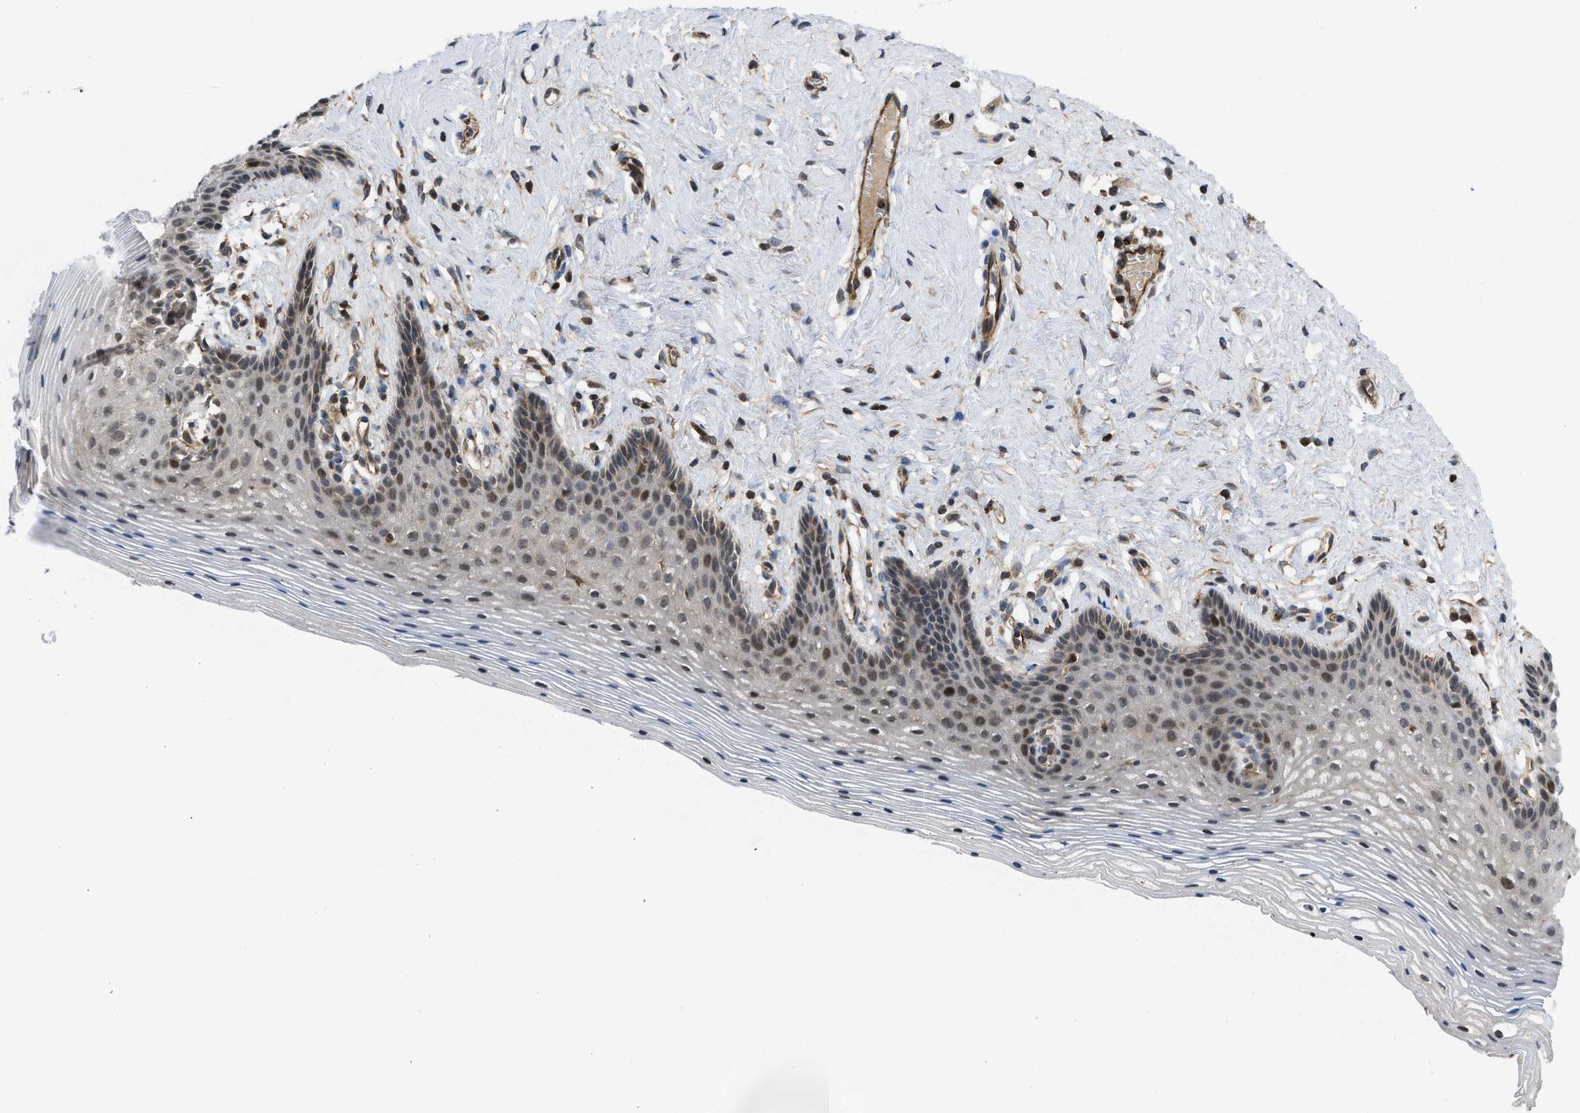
{"staining": {"intensity": "weak", "quantity": "25%-75%", "location": "nuclear"}, "tissue": "vagina", "cell_type": "Squamous epithelial cells", "image_type": "normal", "snomed": [{"axis": "morphology", "description": "Normal tissue, NOS"}, {"axis": "topography", "description": "Vagina"}], "caption": "The micrograph shows staining of normal vagina, revealing weak nuclear protein staining (brown color) within squamous epithelial cells. (DAB (3,3'-diaminobenzidine) IHC with brightfield microscopy, high magnification).", "gene": "GPATCH2L", "patient": {"sex": "female", "age": 32}}